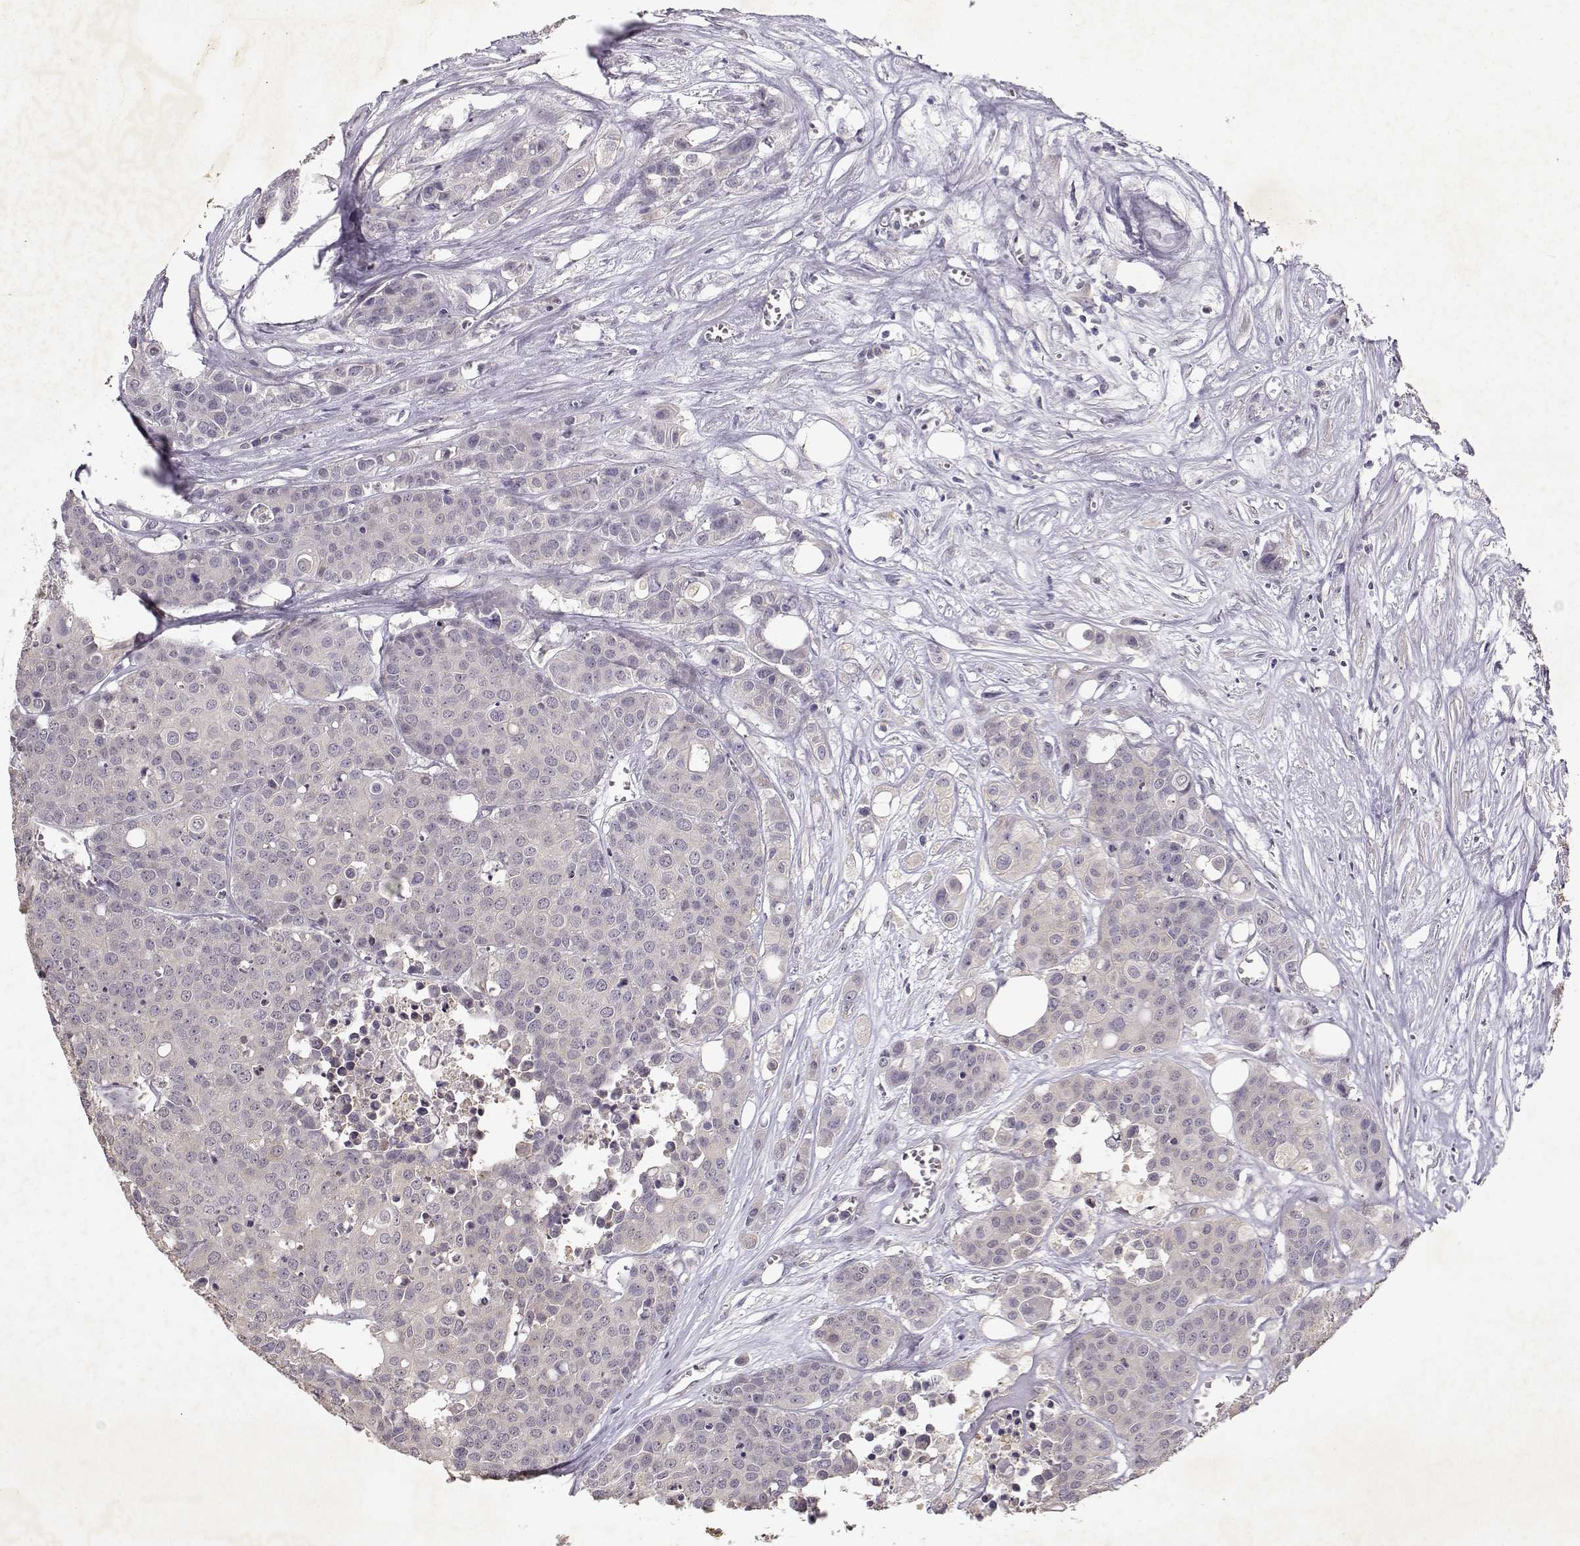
{"staining": {"intensity": "negative", "quantity": "none", "location": "none"}, "tissue": "carcinoid", "cell_type": "Tumor cells", "image_type": "cancer", "snomed": [{"axis": "morphology", "description": "Carcinoid, malignant, NOS"}, {"axis": "topography", "description": "Colon"}], "caption": "High power microscopy image of an immunohistochemistry (IHC) micrograph of carcinoid (malignant), revealing no significant staining in tumor cells.", "gene": "UROC1", "patient": {"sex": "male", "age": 81}}